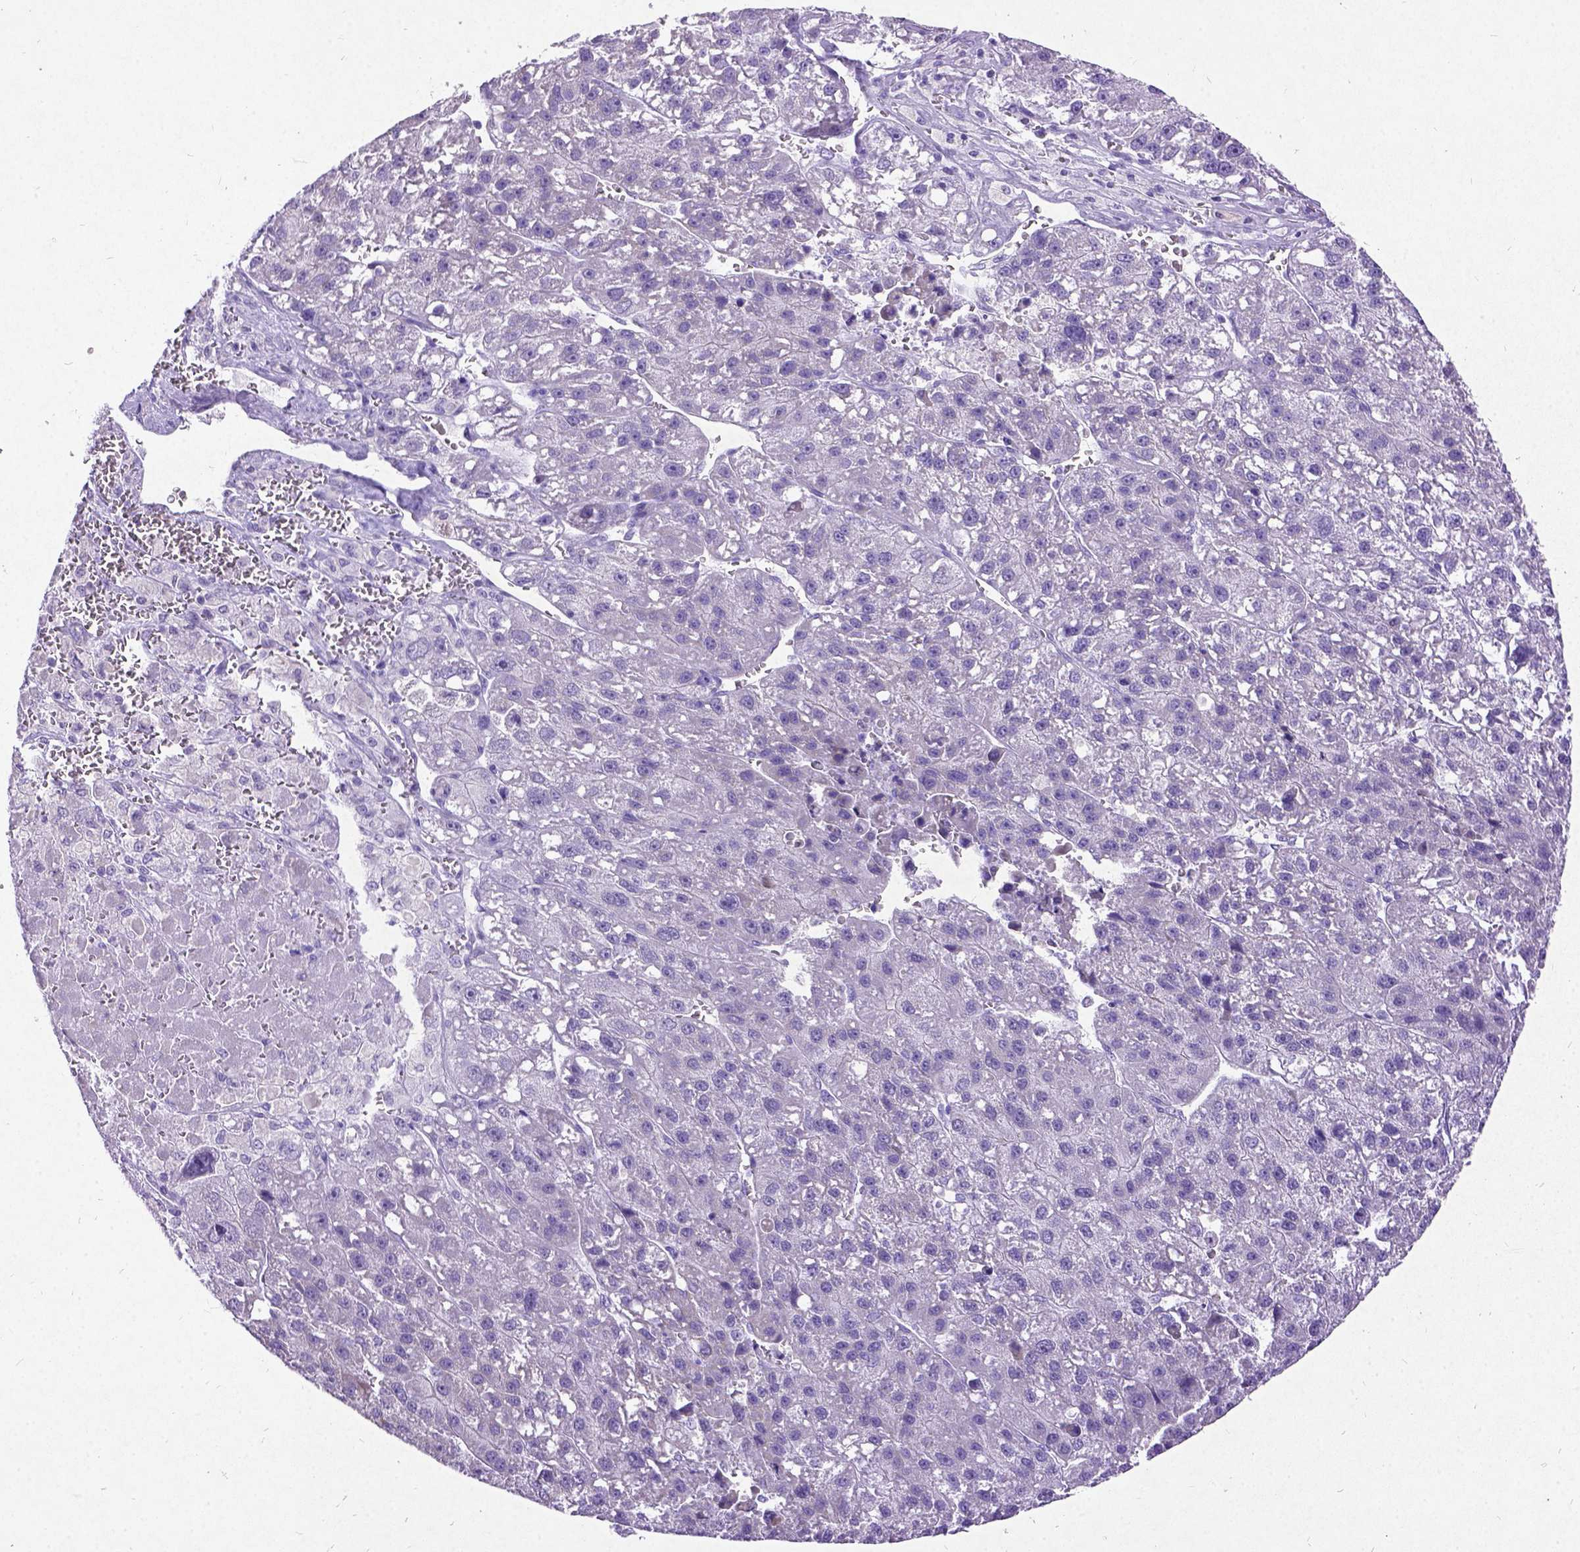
{"staining": {"intensity": "negative", "quantity": "none", "location": "none"}, "tissue": "liver cancer", "cell_type": "Tumor cells", "image_type": "cancer", "snomed": [{"axis": "morphology", "description": "Carcinoma, Hepatocellular, NOS"}, {"axis": "topography", "description": "Liver"}], "caption": "Immunohistochemistry of liver hepatocellular carcinoma reveals no staining in tumor cells. The staining was performed using DAB (3,3'-diaminobenzidine) to visualize the protein expression in brown, while the nuclei were stained in blue with hematoxylin (Magnification: 20x).", "gene": "NEUROD4", "patient": {"sex": "female", "age": 70}}